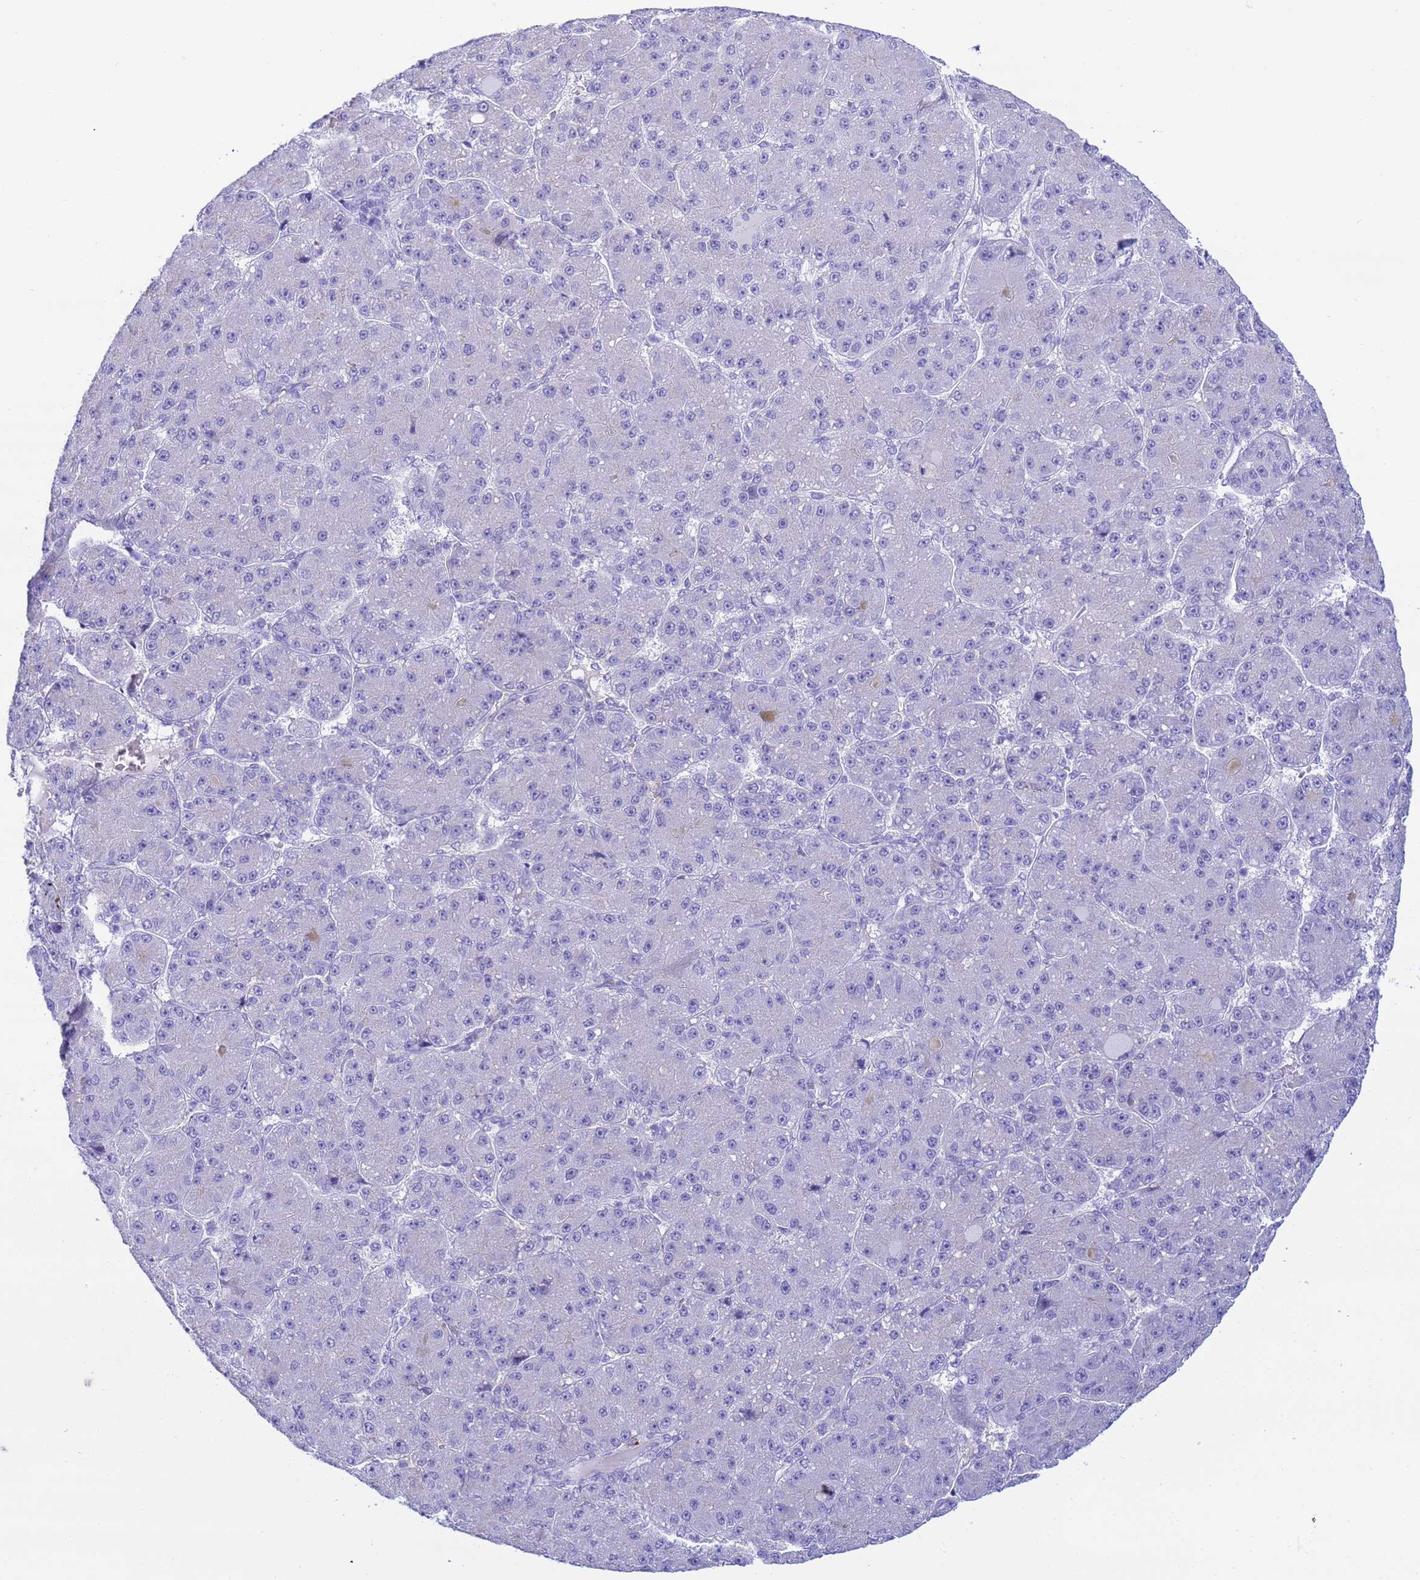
{"staining": {"intensity": "negative", "quantity": "none", "location": "none"}, "tissue": "liver cancer", "cell_type": "Tumor cells", "image_type": "cancer", "snomed": [{"axis": "morphology", "description": "Carcinoma, Hepatocellular, NOS"}, {"axis": "topography", "description": "Liver"}], "caption": "Protein analysis of liver cancer (hepatocellular carcinoma) exhibits no significant expression in tumor cells.", "gene": "AQP12A", "patient": {"sex": "male", "age": 67}}